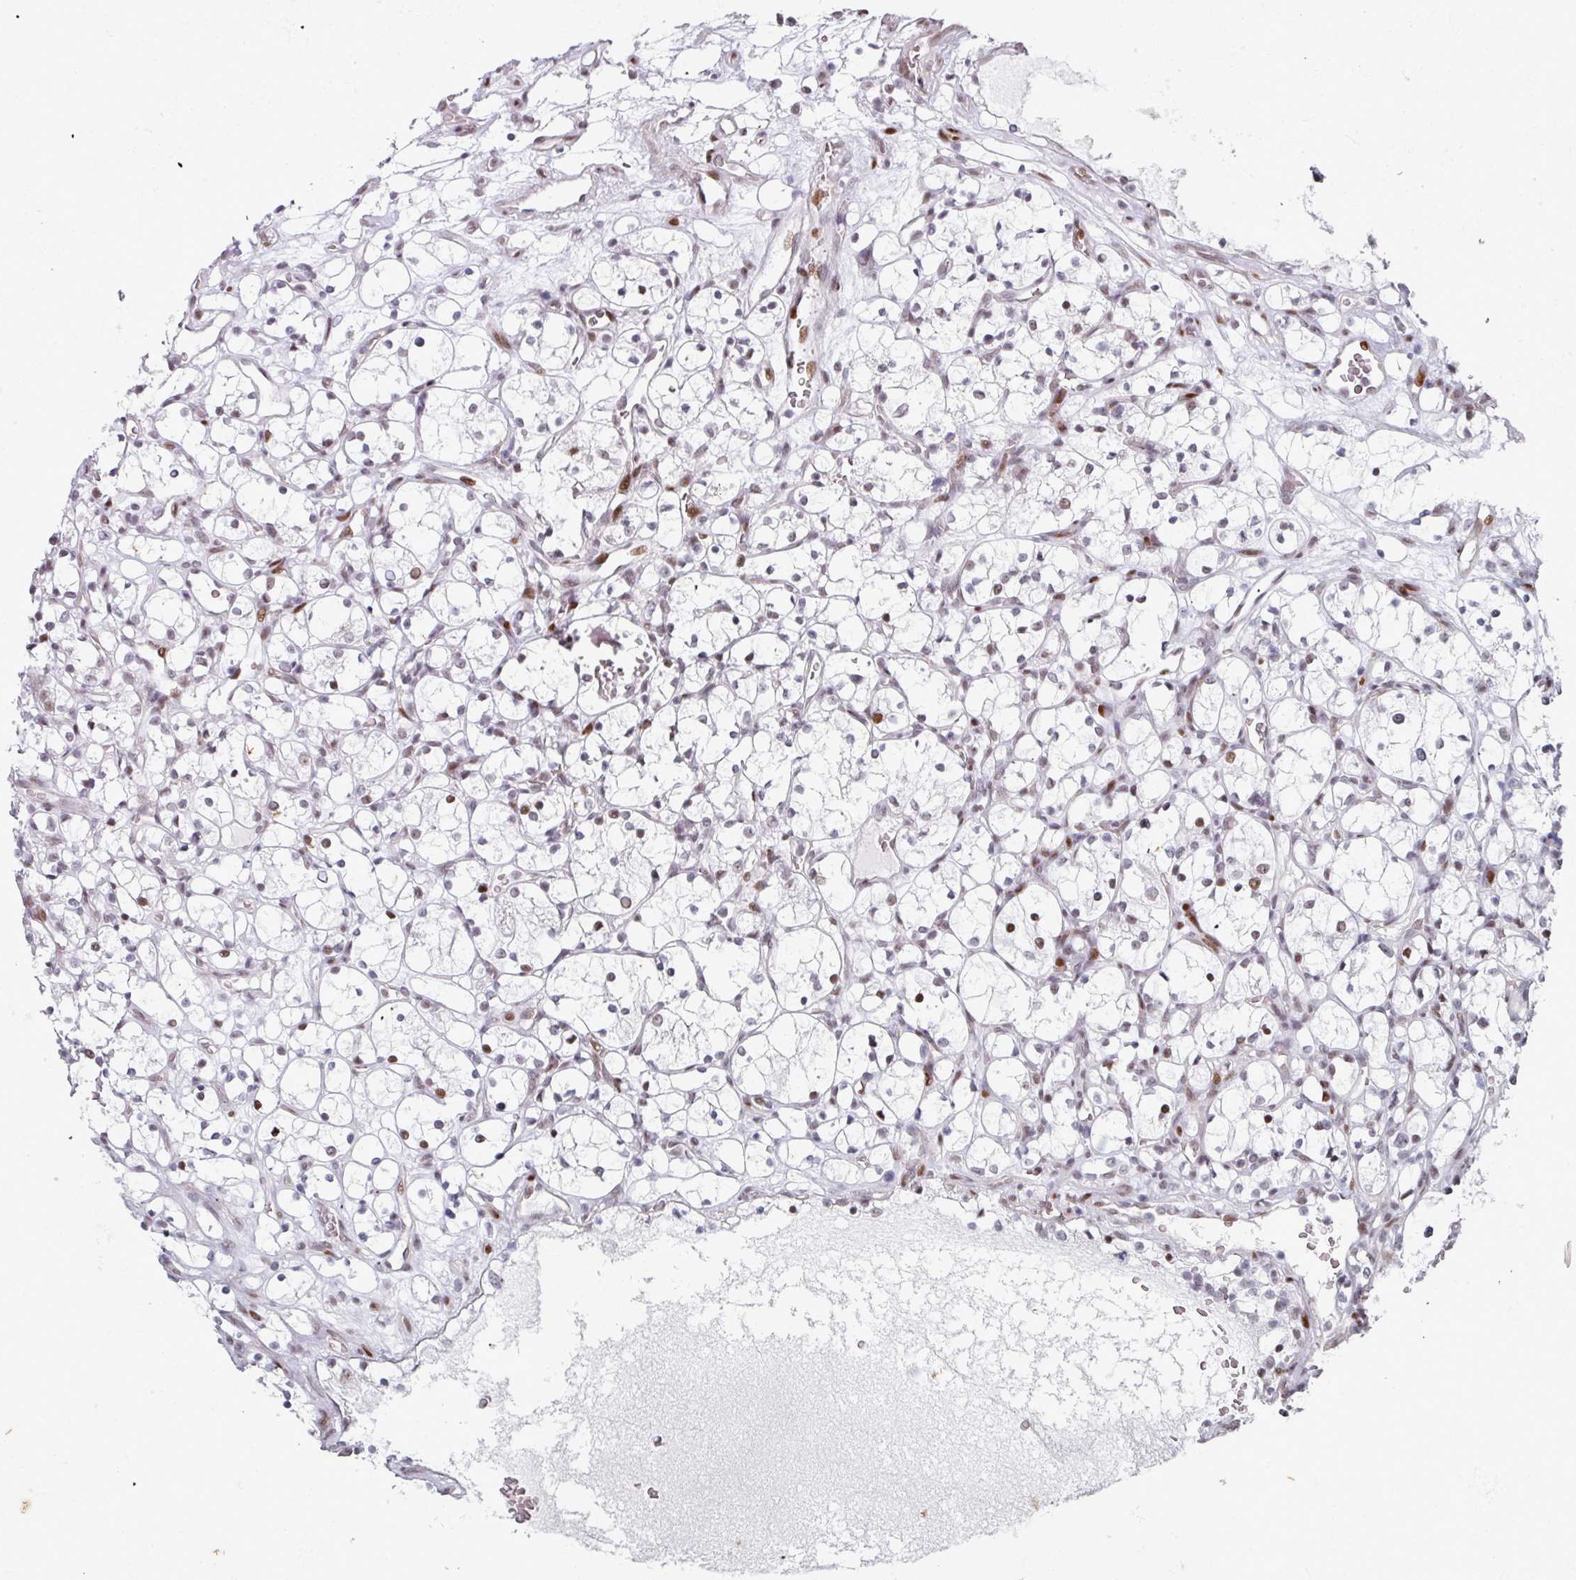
{"staining": {"intensity": "moderate", "quantity": "<25%", "location": "nuclear"}, "tissue": "renal cancer", "cell_type": "Tumor cells", "image_type": "cancer", "snomed": [{"axis": "morphology", "description": "Adenocarcinoma, NOS"}, {"axis": "topography", "description": "Kidney"}], "caption": "Protein expression analysis of renal adenocarcinoma shows moderate nuclear staining in about <25% of tumor cells.", "gene": "SF3B5", "patient": {"sex": "female", "age": 69}}